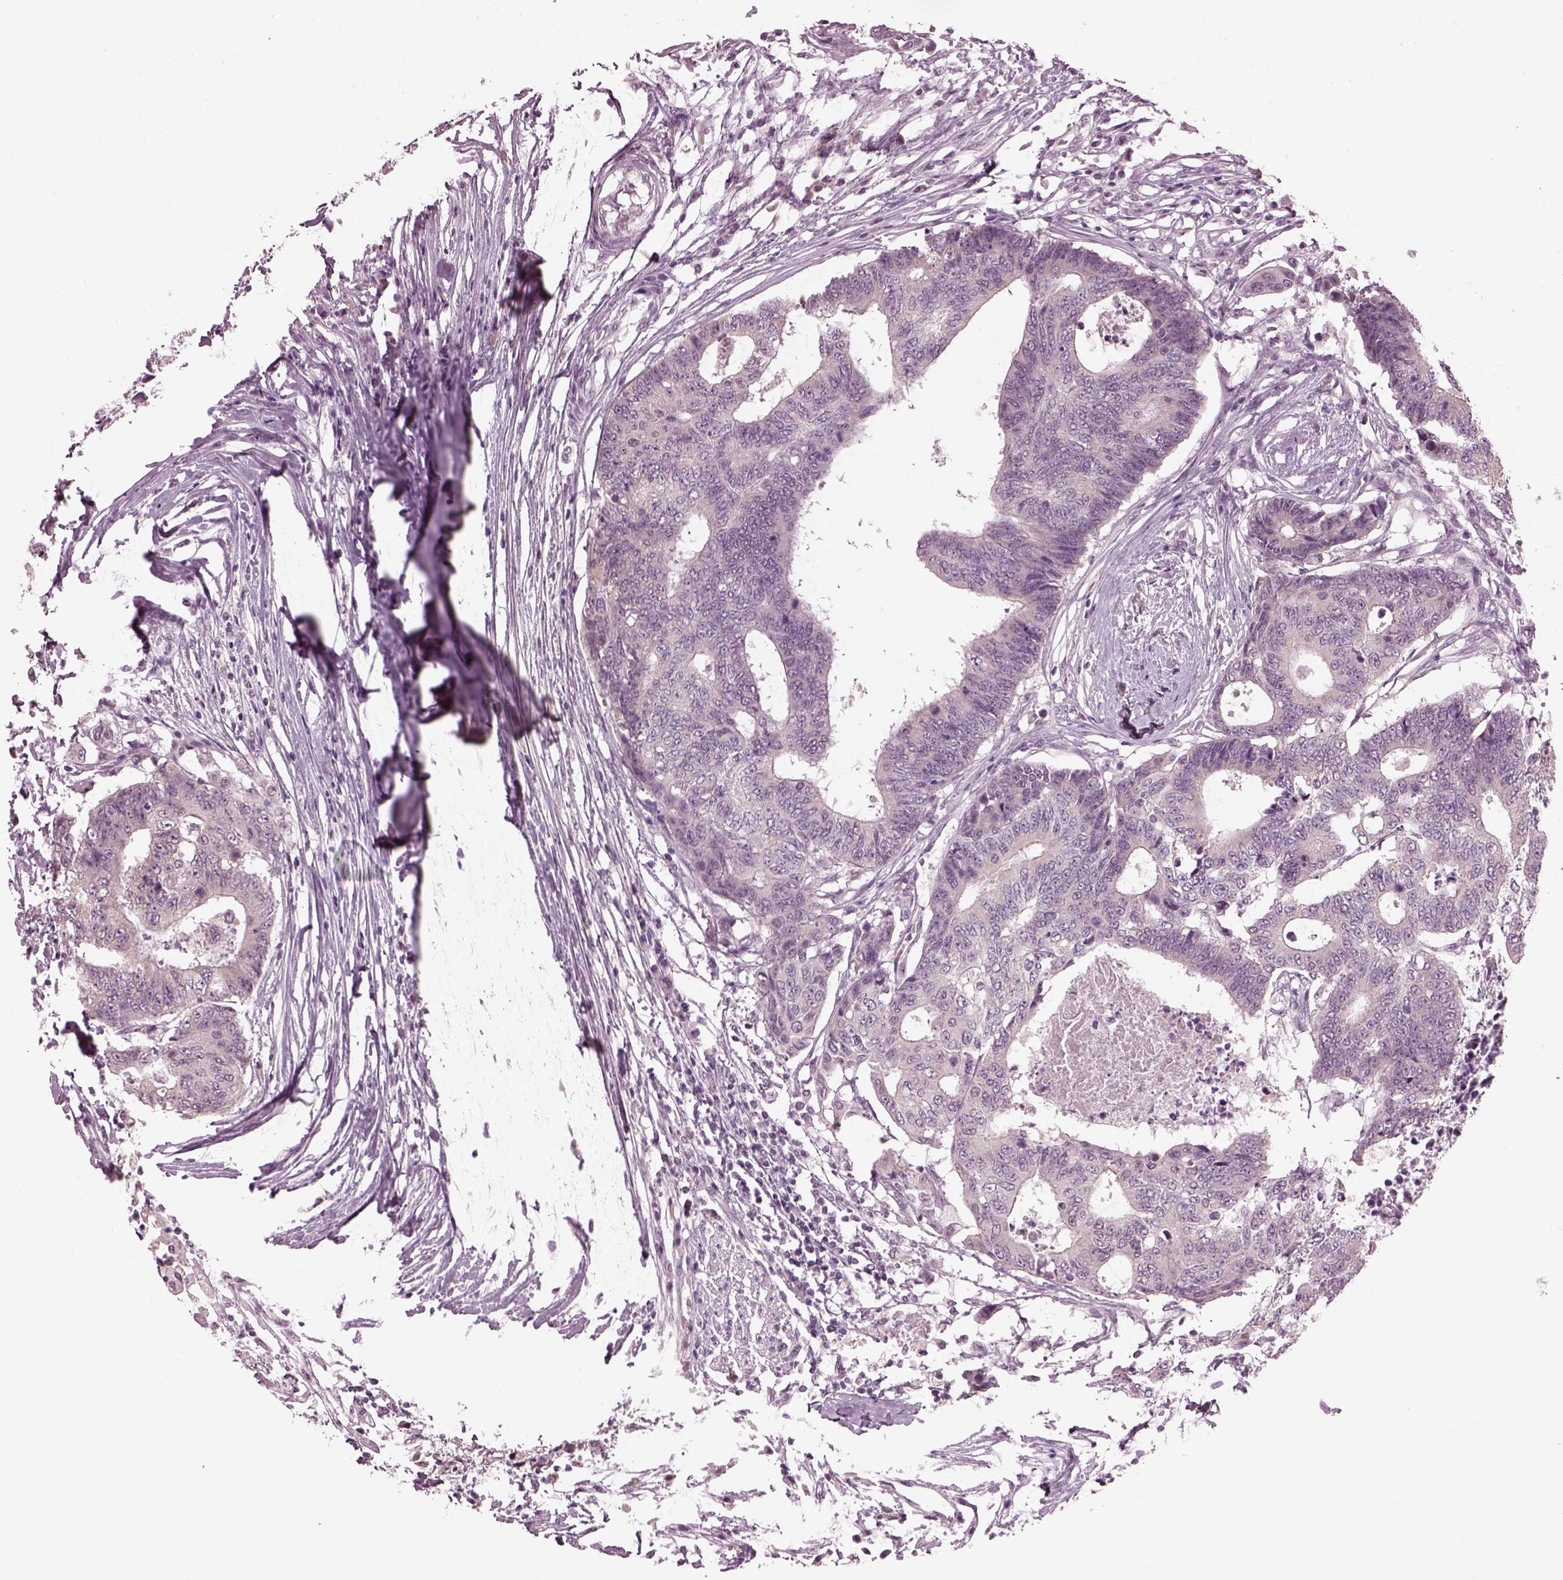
{"staining": {"intensity": "negative", "quantity": "none", "location": "none"}, "tissue": "colorectal cancer", "cell_type": "Tumor cells", "image_type": "cancer", "snomed": [{"axis": "morphology", "description": "Adenocarcinoma, NOS"}, {"axis": "topography", "description": "Colon"}], "caption": "This is an immunohistochemistry micrograph of colorectal cancer (adenocarcinoma). There is no positivity in tumor cells.", "gene": "CLCN4", "patient": {"sex": "female", "age": 48}}